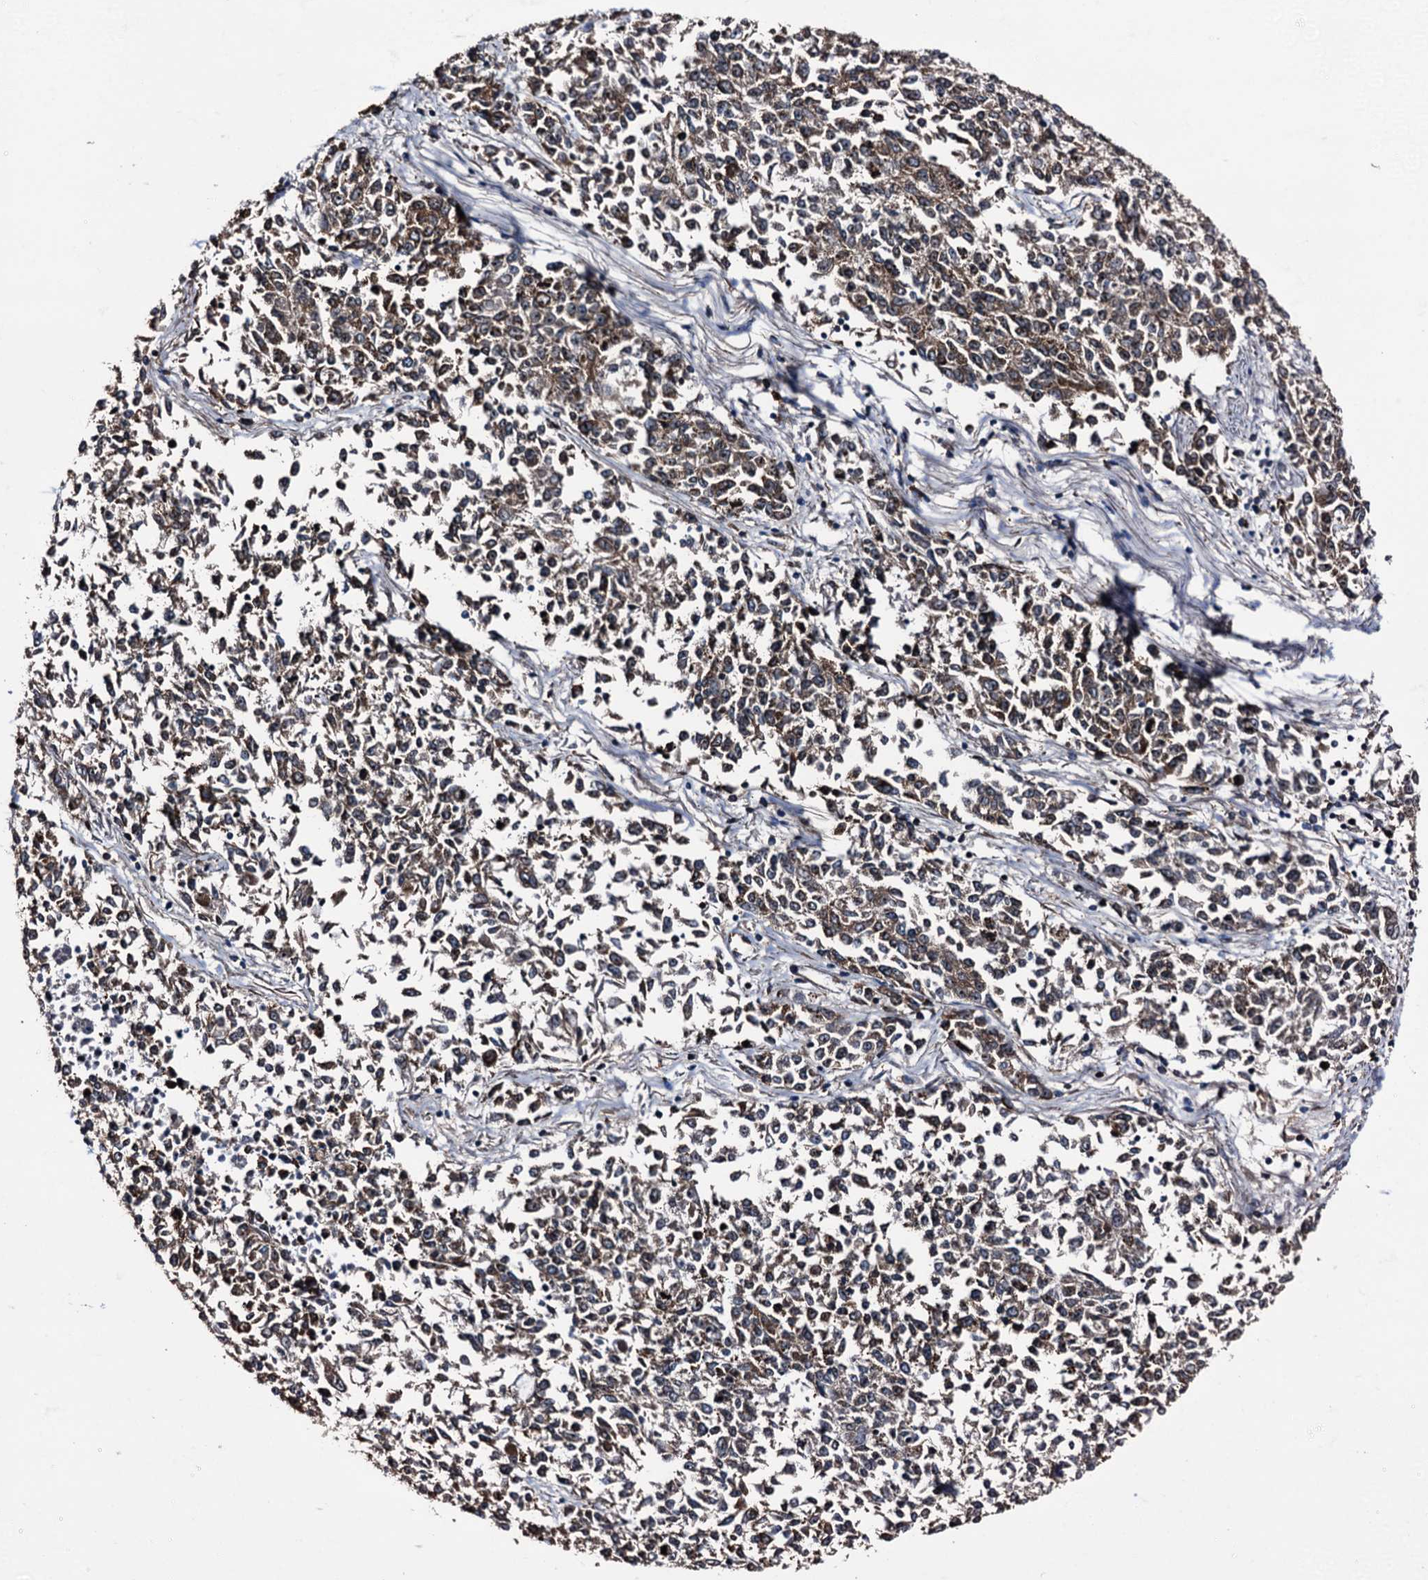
{"staining": {"intensity": "moderate", "quantity": ">75%", "location": "cytoplasmic/membranous"}, "tissue": "endometrial cancer", "cell_type": "Tumor cells", "image_type": "cancer", "snomed": [{"axis": "morphology", "description": "Adenocarcinoma, NOS"}, {"axis": "topography", "description": "Endometrium"}], "caption": "An image of endometrial cancer (adenocarcinoma) stained for a protein reveals moderate cytoplasmic/membranous brown staining in tumor cells.", "gene": "ATP2C1", "patient": {"sex": "female", "age": 50}}